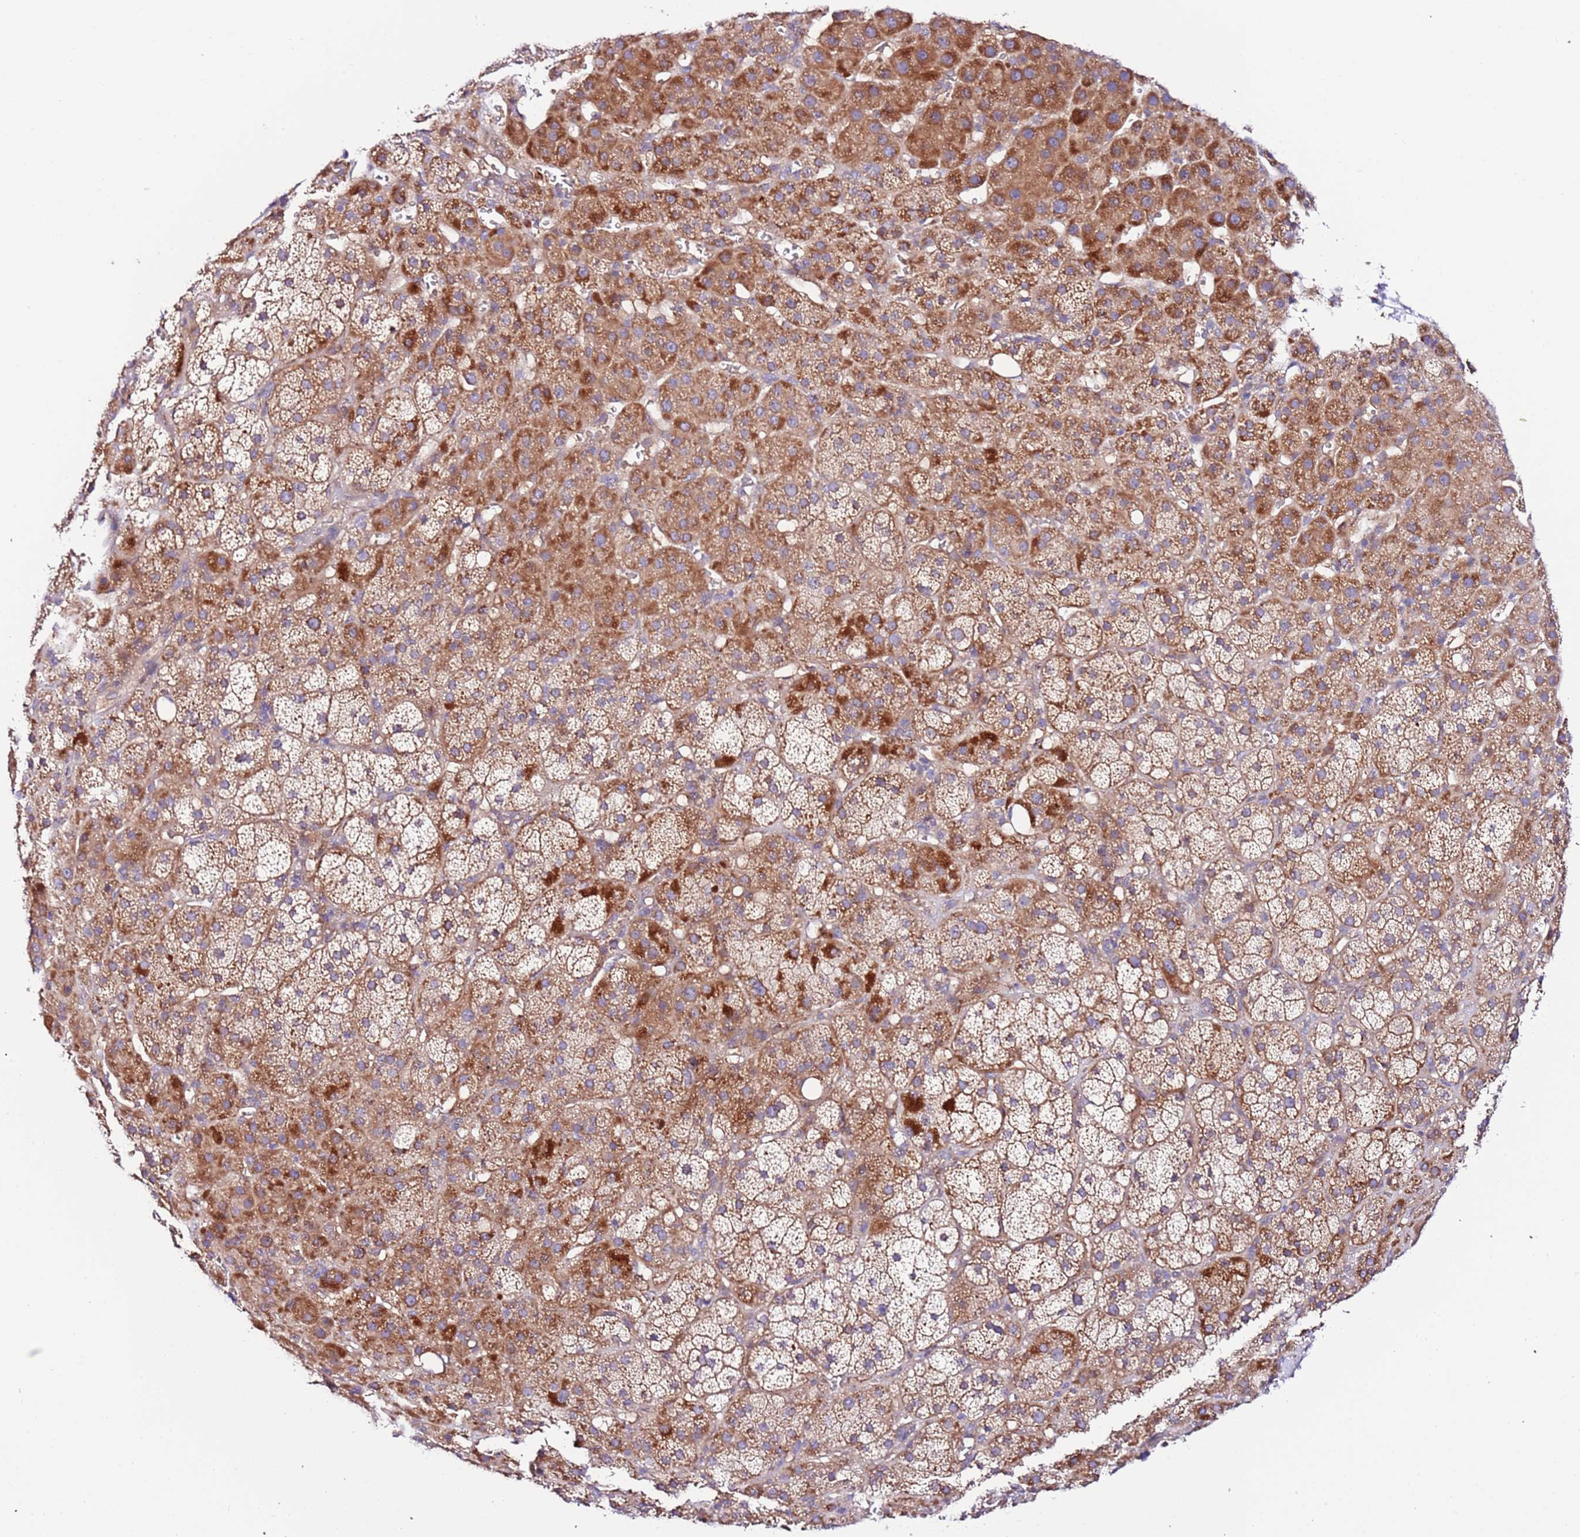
{"staining": {"intensity": "strong", "quantity": "<25%", "location": "cytoplasmic/membranous"}, "tissue": "adrenal gland", "cell_type": "Glandular cells", "image_type": "normal", "snomed": [{"axis": "morphology", "description": "Normal tissue, NOS"}, {"axis": "topography", "description": "Adrenal gland"}], "caption": "Immunohistochemical staining of normal human adrenal gland exhibits medium levels of strong cytoplasmic/membranous expression in approximately <25% of glandular cells.", "gene": "FLVCR1", "patient": {"sex": "female", "age": 57}}